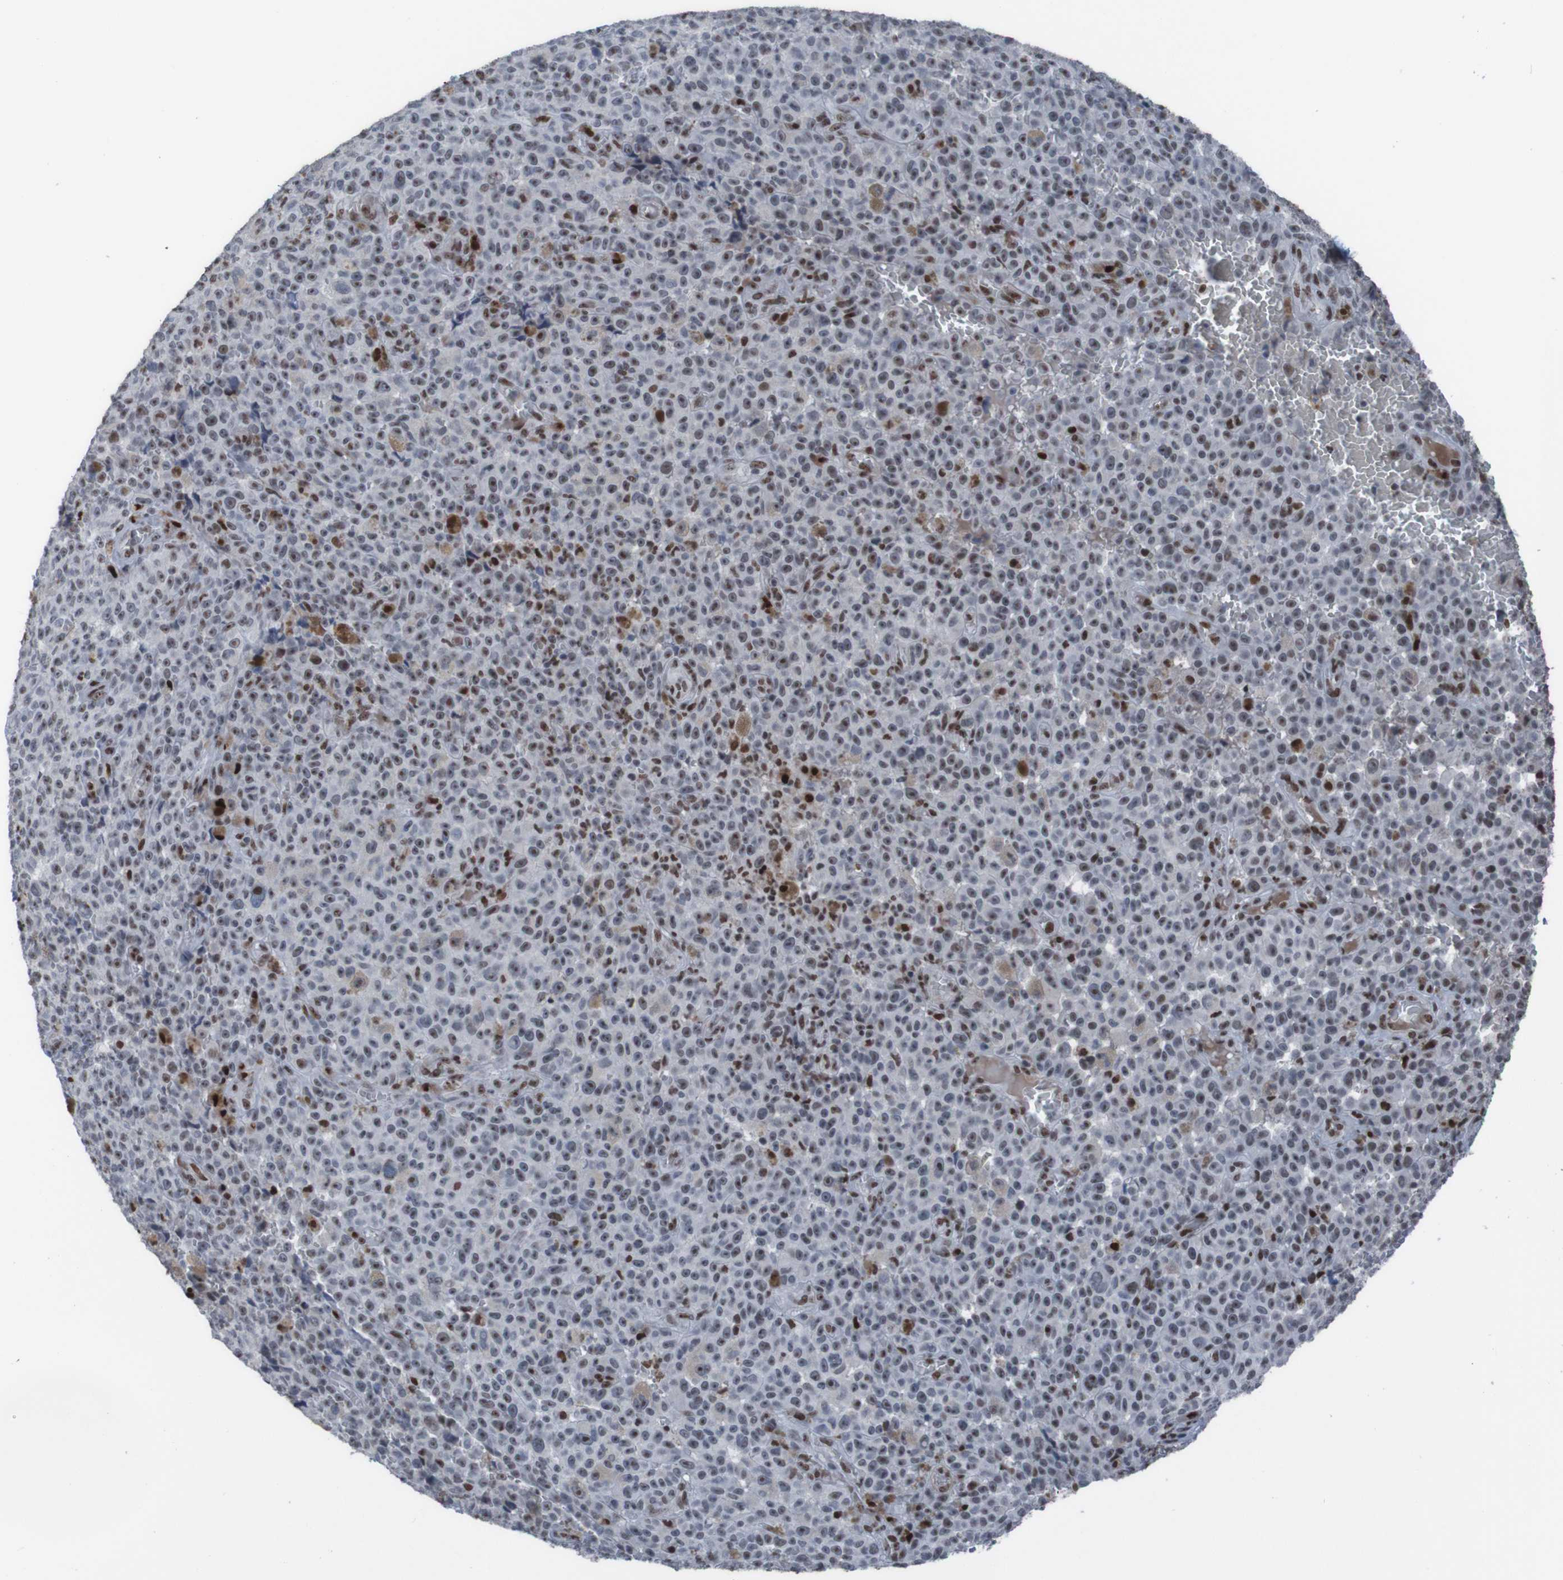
{"staining": {"intensity": "moderate", "quantity": ">75%", "location": "nuclear"}, "tissue": "melanoma", "cell_type": "Tumor cells", "image_type": "cancer", "snomed": [{"axis": "morphology", "description": "Malignant melanoma, NOS"}, {"axis": "topography", "description": "Skin"}], "caption": "Brown immunohistochemical staining in human malignant melanoma displays moderate nuclear positivity in about >75% of tumor cells.", "gene": "PHF2", "patient": {"sex": "female", "age": 82}}